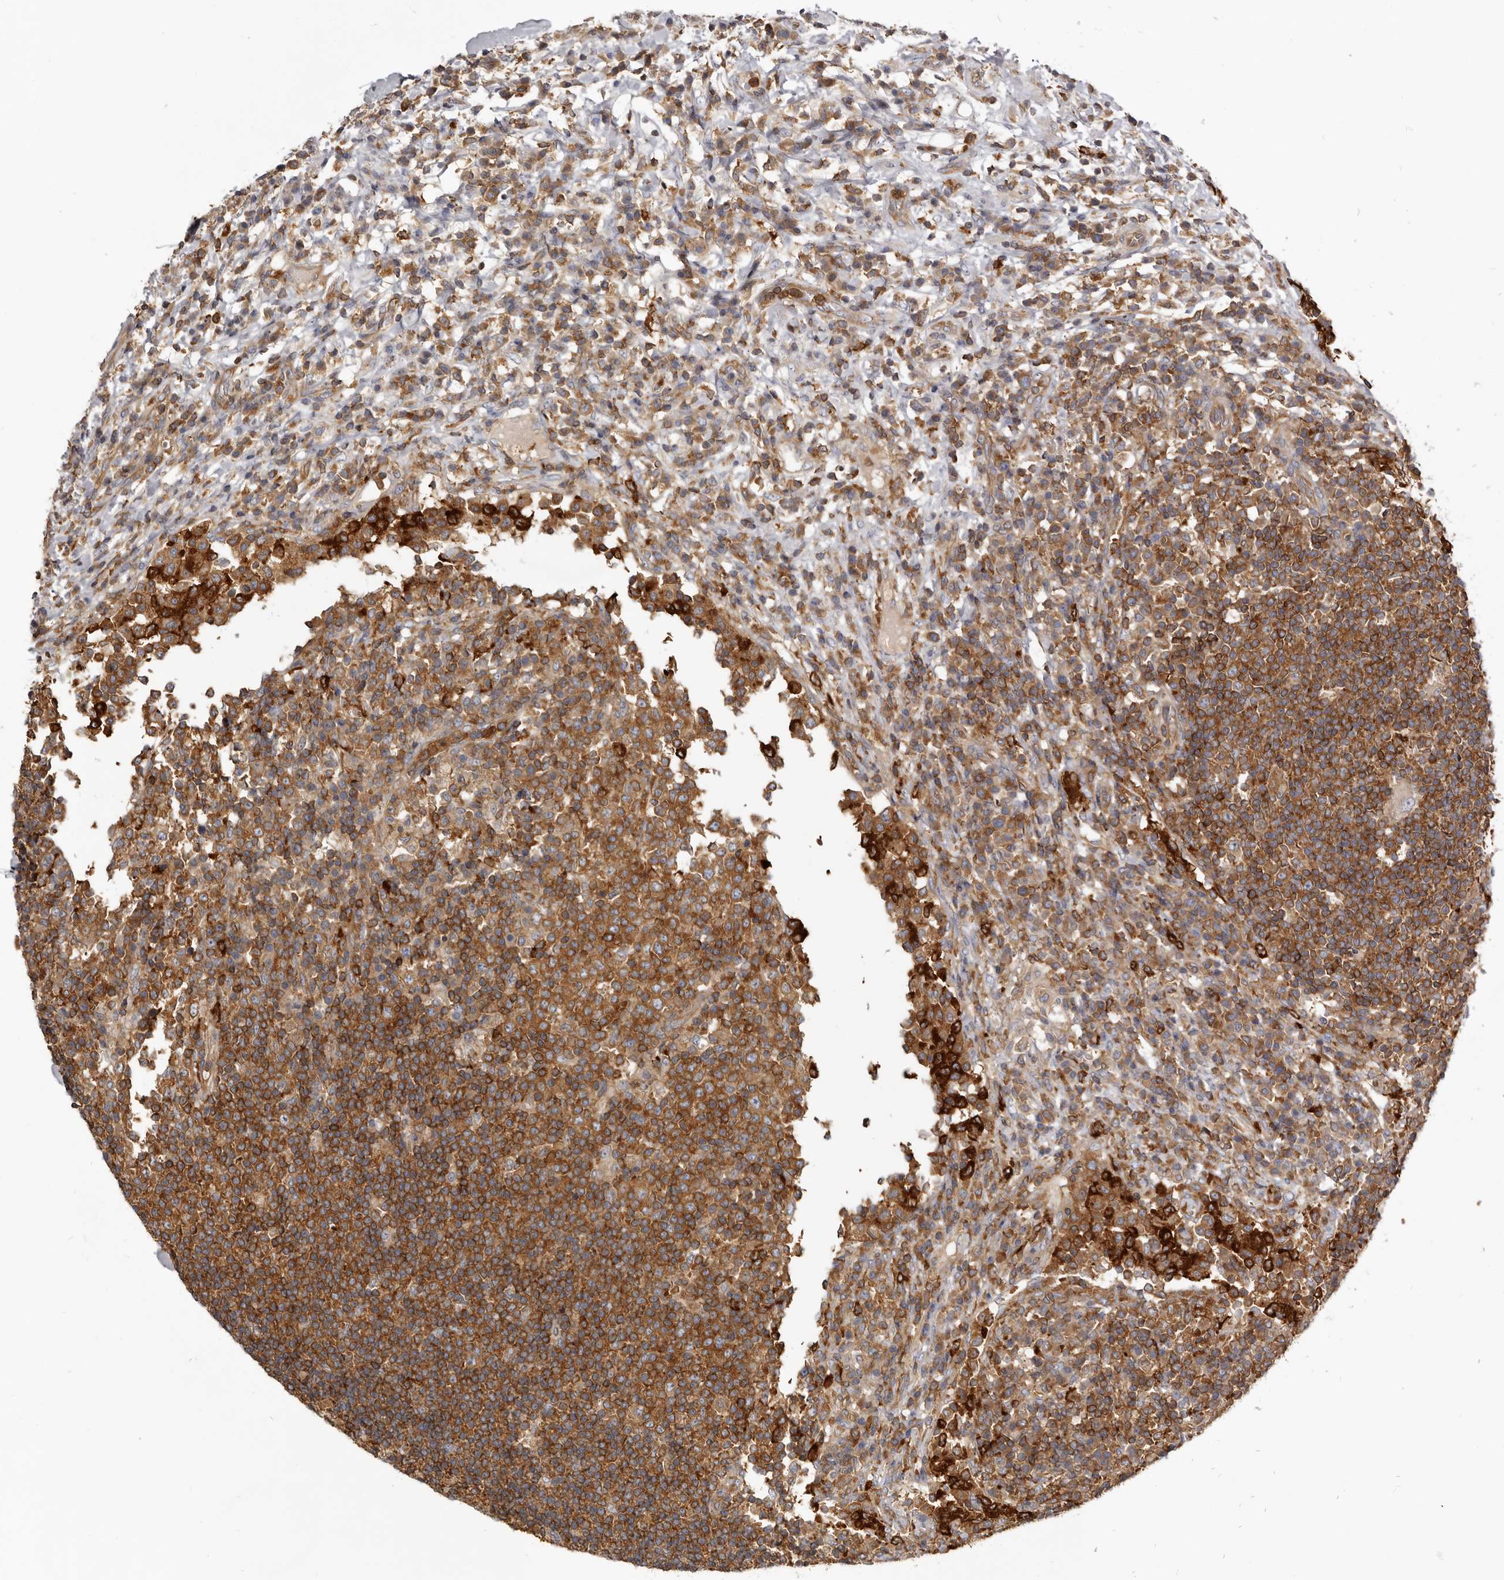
{"staining": {"intensity": "moderate", "quantity": ">75%", "location": "cytoplasmic/membranous"}, "tissue": "lymph node", "cell_type": "Non-germinal center cells", "image_type": "normal", "snomed": [{"axis": "morphology", "description": "Normal tissue, NOS"}, {"axis": "topography", "description": "Lymph node"}], "caption": "The immunohistochemical stain labels moderate cytoplasmic/membranous positivity in non-germinal center cells of normal lymph node.", "gene": "CBL", "patient": {"sex": "female", "age": 53}}